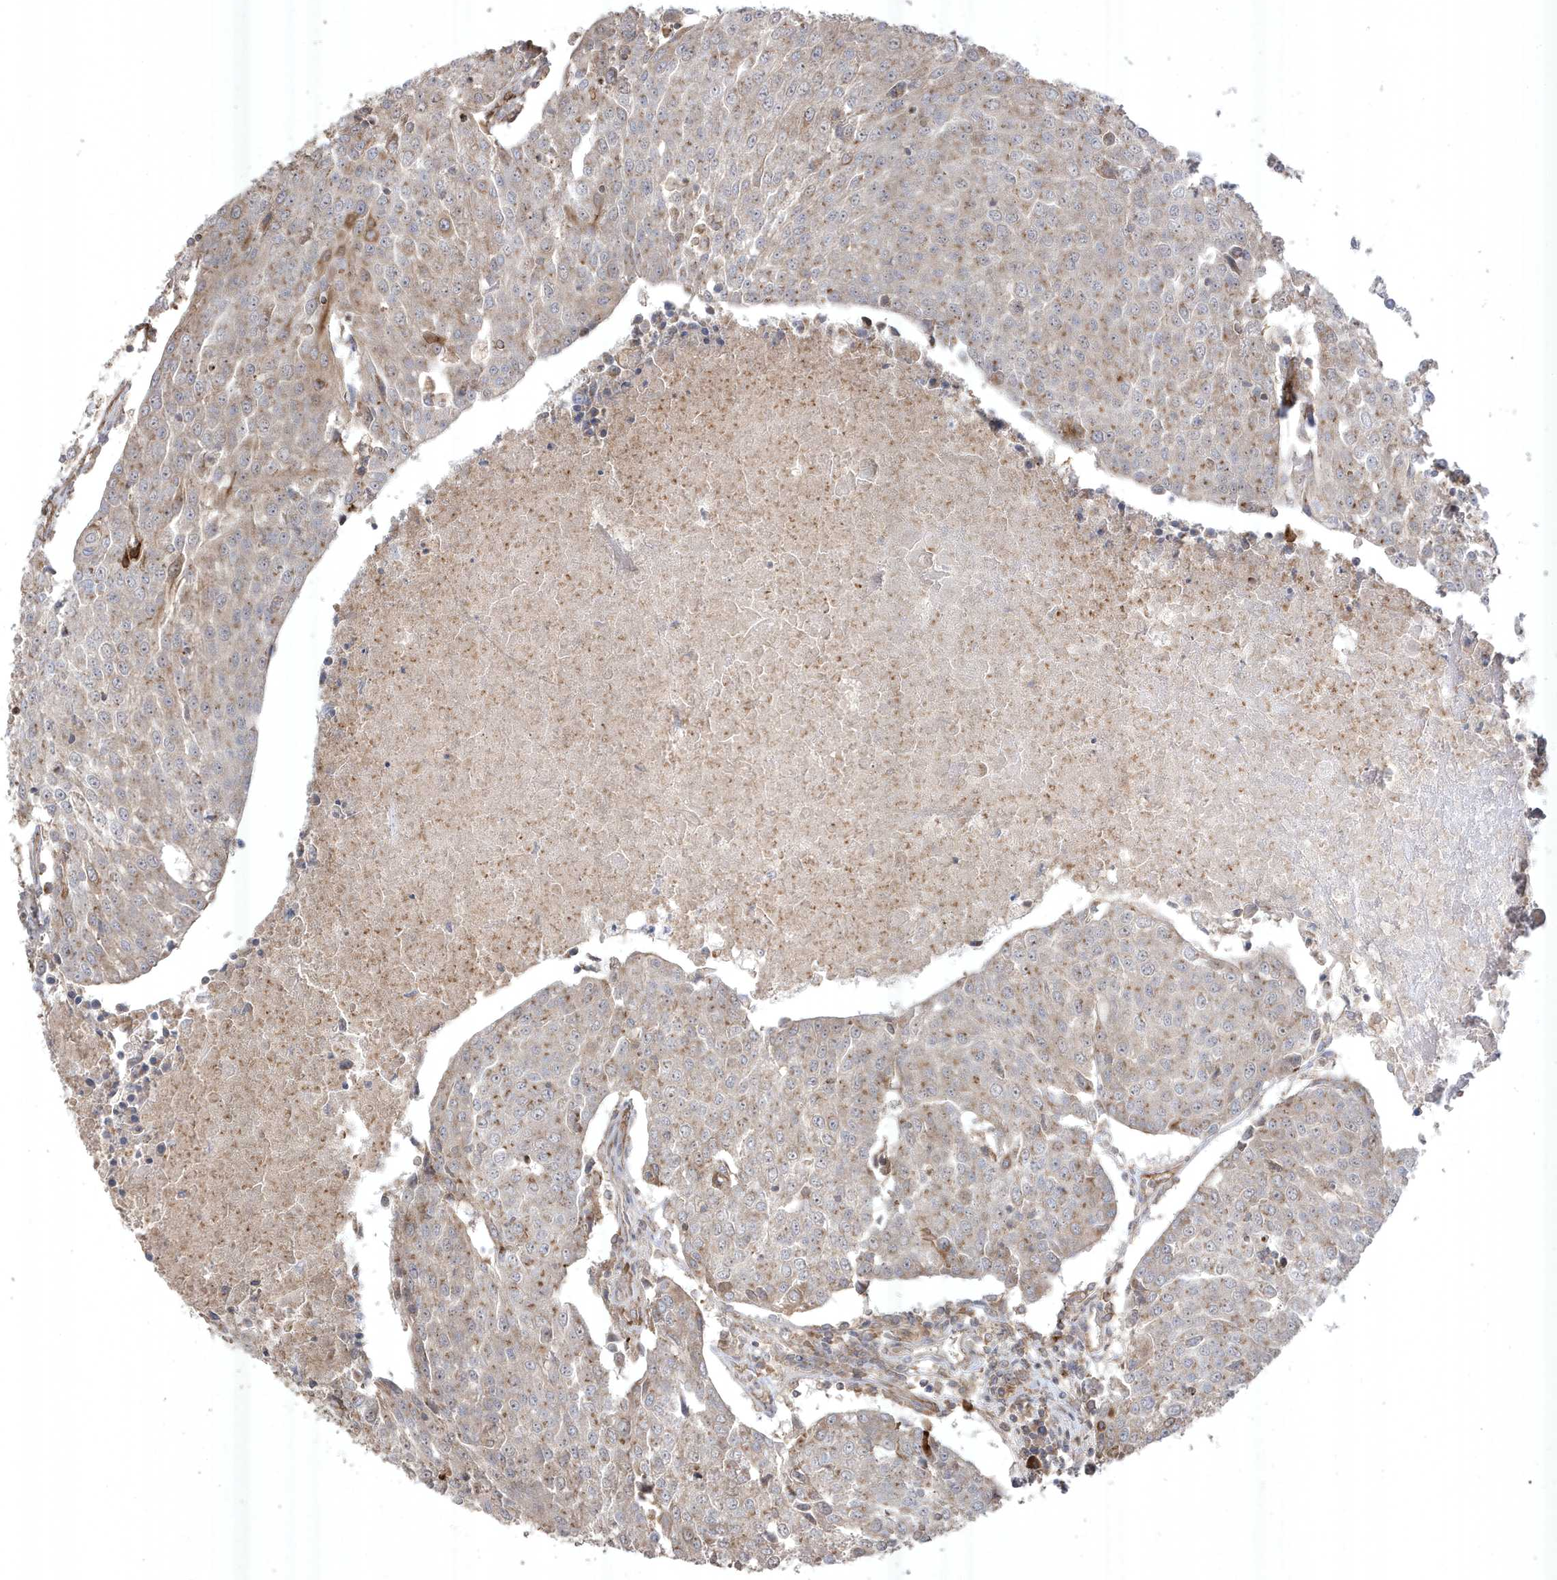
{"staining": {"intensity": "moderate", "quantity": "<25%", "location": "cytoplasmic/membranous"}, "tissue": "urothelial cancer", "cell_type": "Tumor cells", "image_type": "cancer", "snomed": [{"axis": "morphology", "description": "Urothelial carcinoma, High grade"}, {"axis": "topography", "description": "Urinary bladder"}], "caption": "Urothelial carcinoma (high-grade) tissue shows moderate cytoplasmic/membranous staining in approximately <25% of tumor cells, visualized by immunohistochemistry.", "gene": "CETN3", "patient": {"sex": "female", "age": 85}}